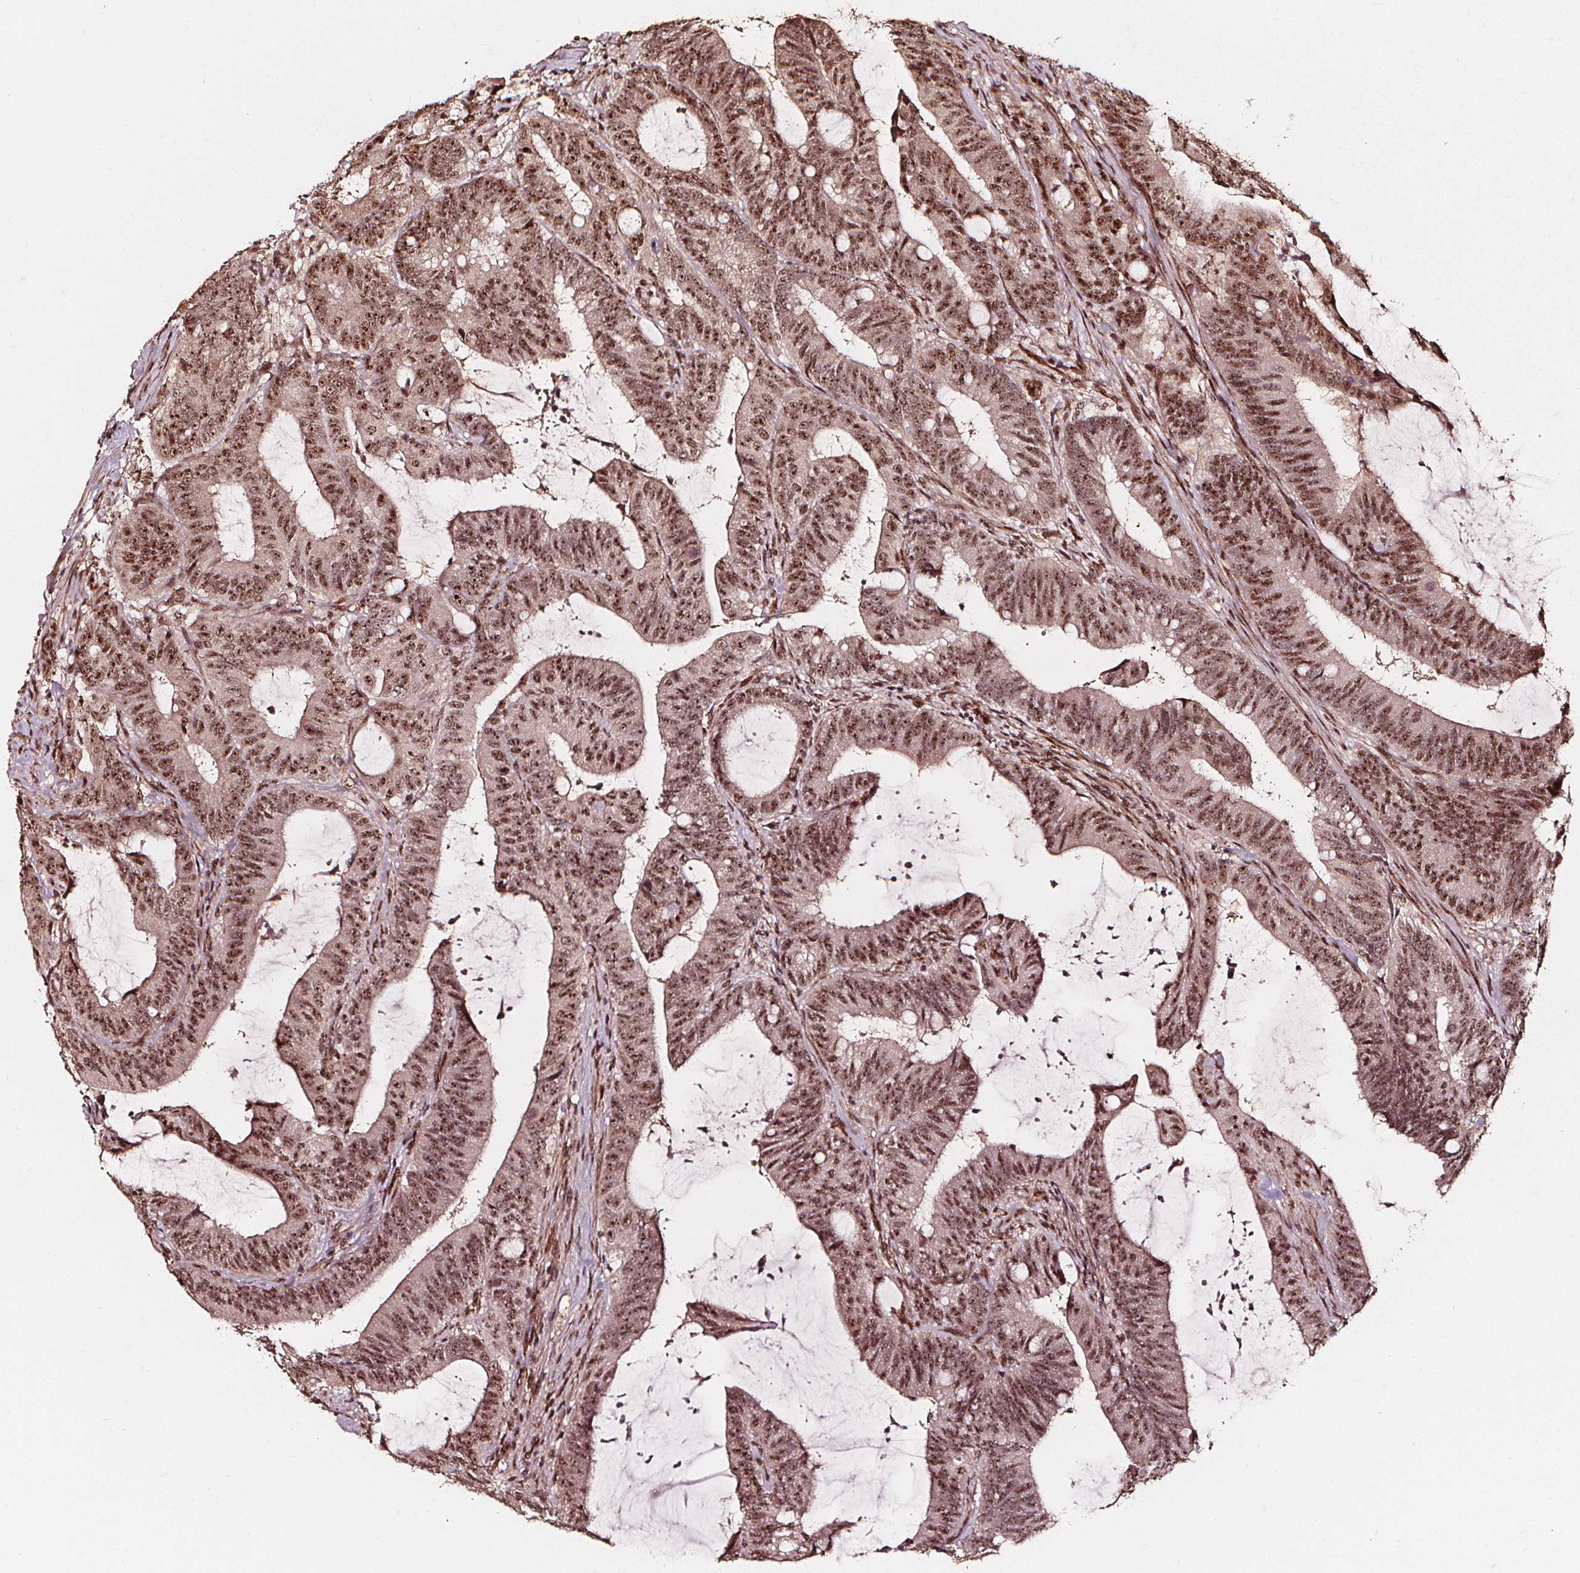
{"staining": {"intensity": "moderate", "quantity": ">75%", "location": "nuclear"}, "tissue": "colorectal cancer", "cell_type": "Tumor cells", "image_type": "cancer", "snomed": [{"axis": "morphology", "description": "Adenocarcinoma, NOS"}, {"axis": "topography", "description": "Colon"}], "caption": "This image reveals IHC staining of human colorectal cancer, with medium moderate nuclear expression in about >75% of tumor cells.", "gene": "EXOSC9", "patient": {"sex": "female", "age": 43}}